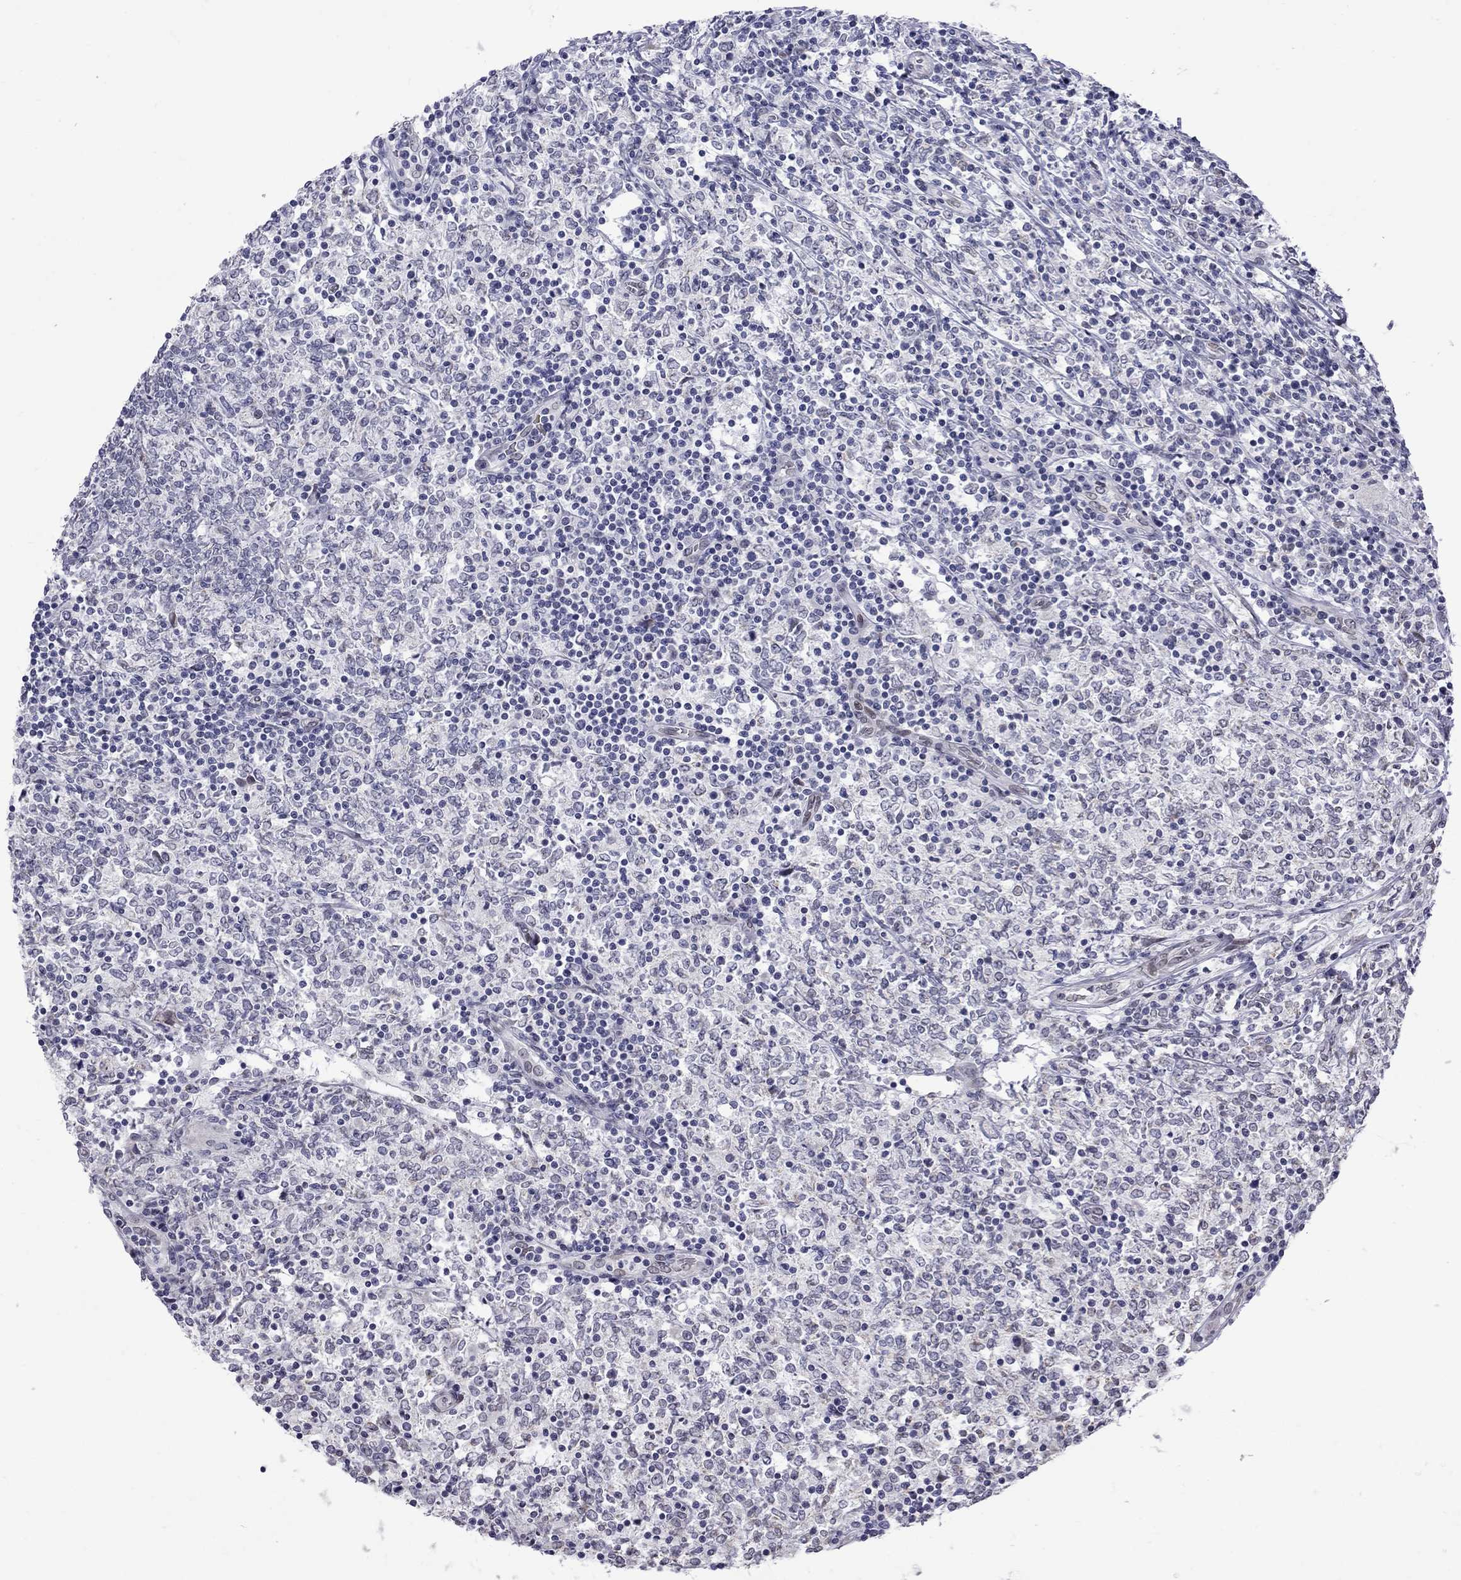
{"staining": {"intensity": "negative", "quantity": "none", "location": "none"}, "tissue": "lymphoma", "cell_type": "Tumor cells", "image_type": "cancer", "snomed": [{"axis": "morphology", "description": "Malignant lymphoma, non-Hodgkin's type, High grade"}, {"axis": "topography", "description": "Lymph node"}], "caption": "Micrograph shows no protein positivity in tumor cells of high-grade malignant lymphoma, non-Hodgkin's type tissue.", "gene": "CLTCL1", "patient": {"sex": "female", "age": 84}}